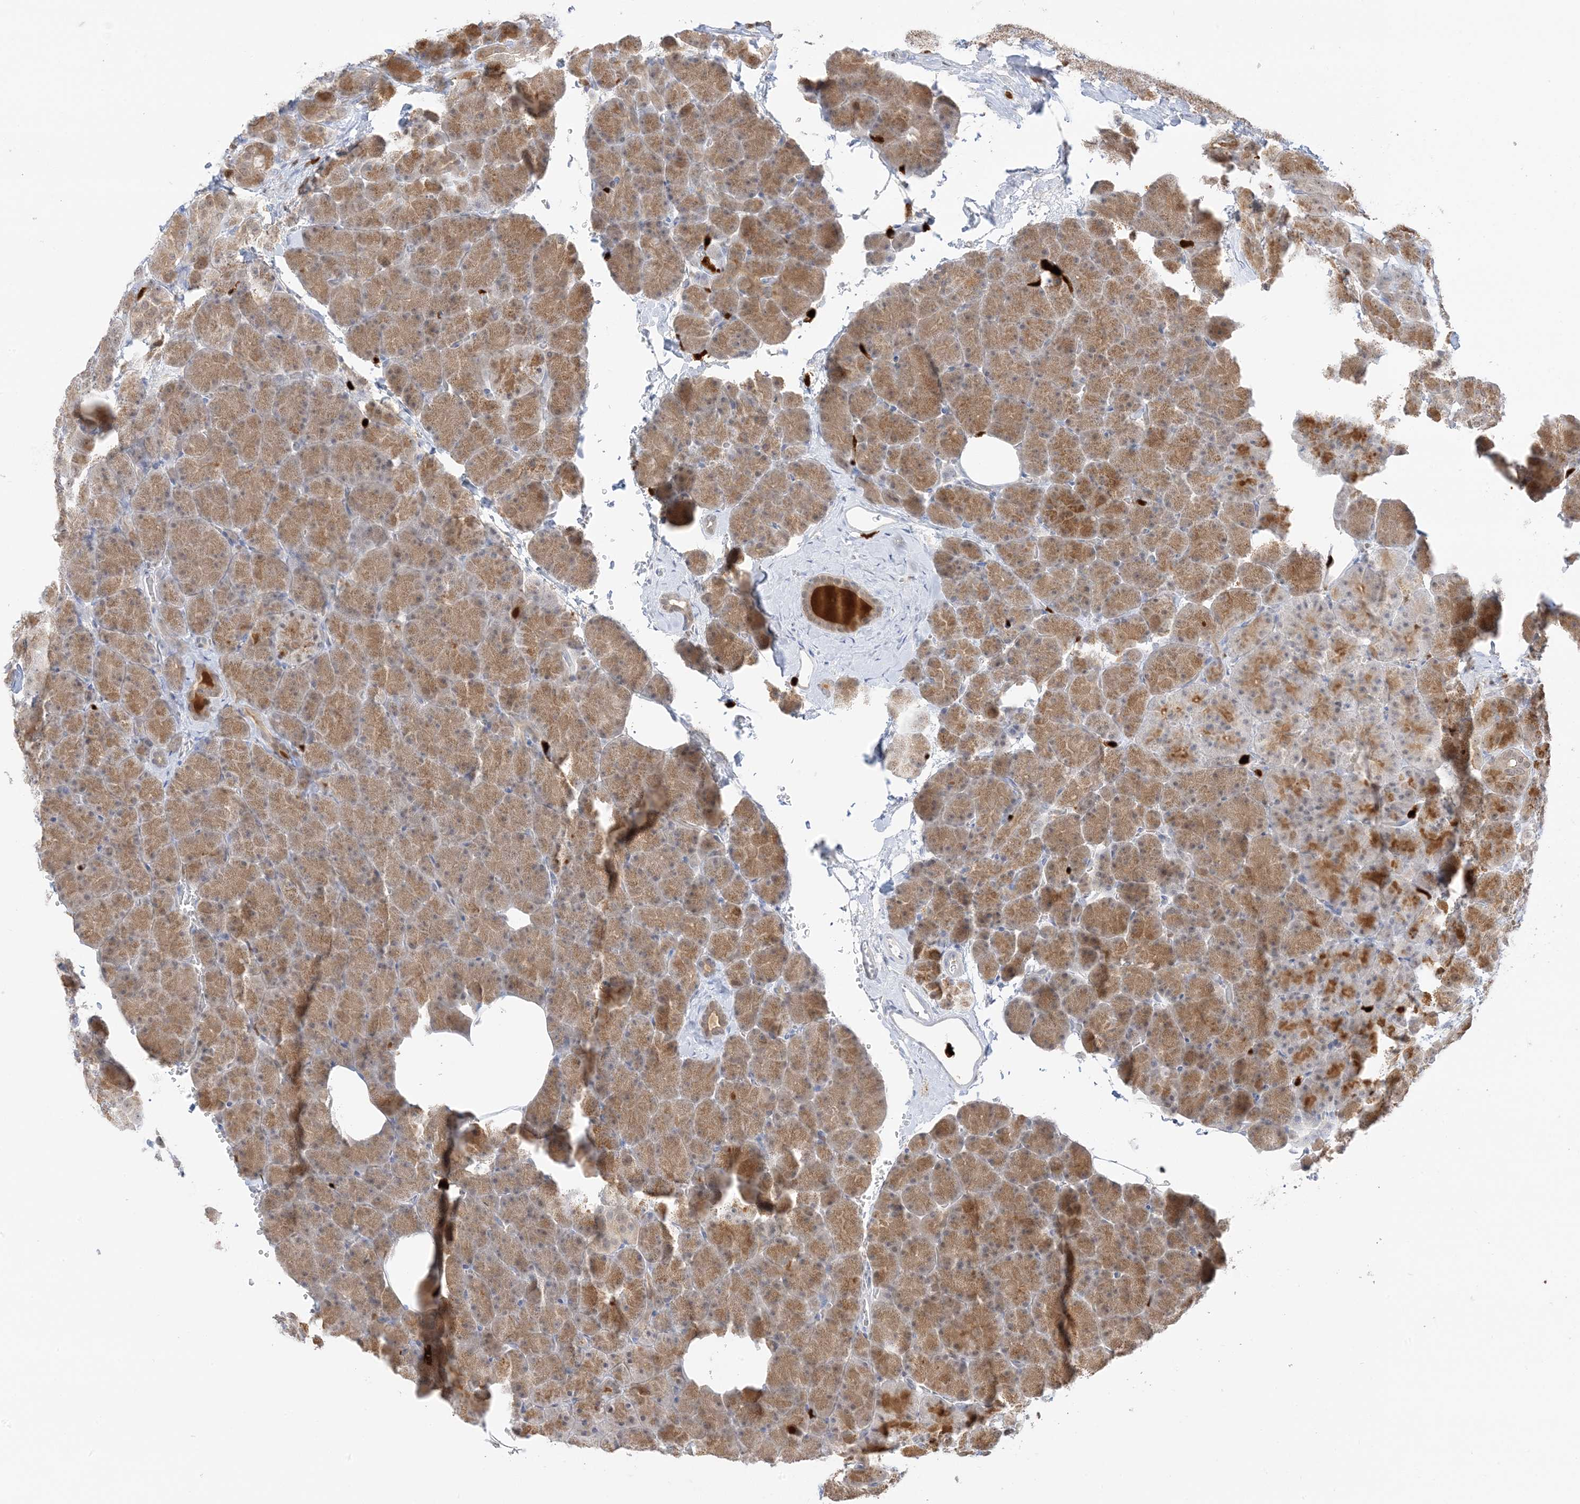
{"staining": {"intensity": "moderate", "quantity": ">75%", "location": "cytoplasmic/membranous,nuclear"}, "tissue": "pancreas", "cell_type": "Exocrine glandular cells", "image_type": "normal", "snomed": [{"axis": "morphology", "description": "Normal tissue, NOS"}, {"axis": "morphology", "description": "Carcinoid, malignant, NOS"}, {"axis": "topography", "description": "Pancreas"}], "caption": "An image of pancreas stained for a protein demonstrates moderate cytoplasmic/membranous,nuclear brown staining in exocrine glandular cells.", "gene": "GCA", "patient": {"sex": "female", "age": 35}}